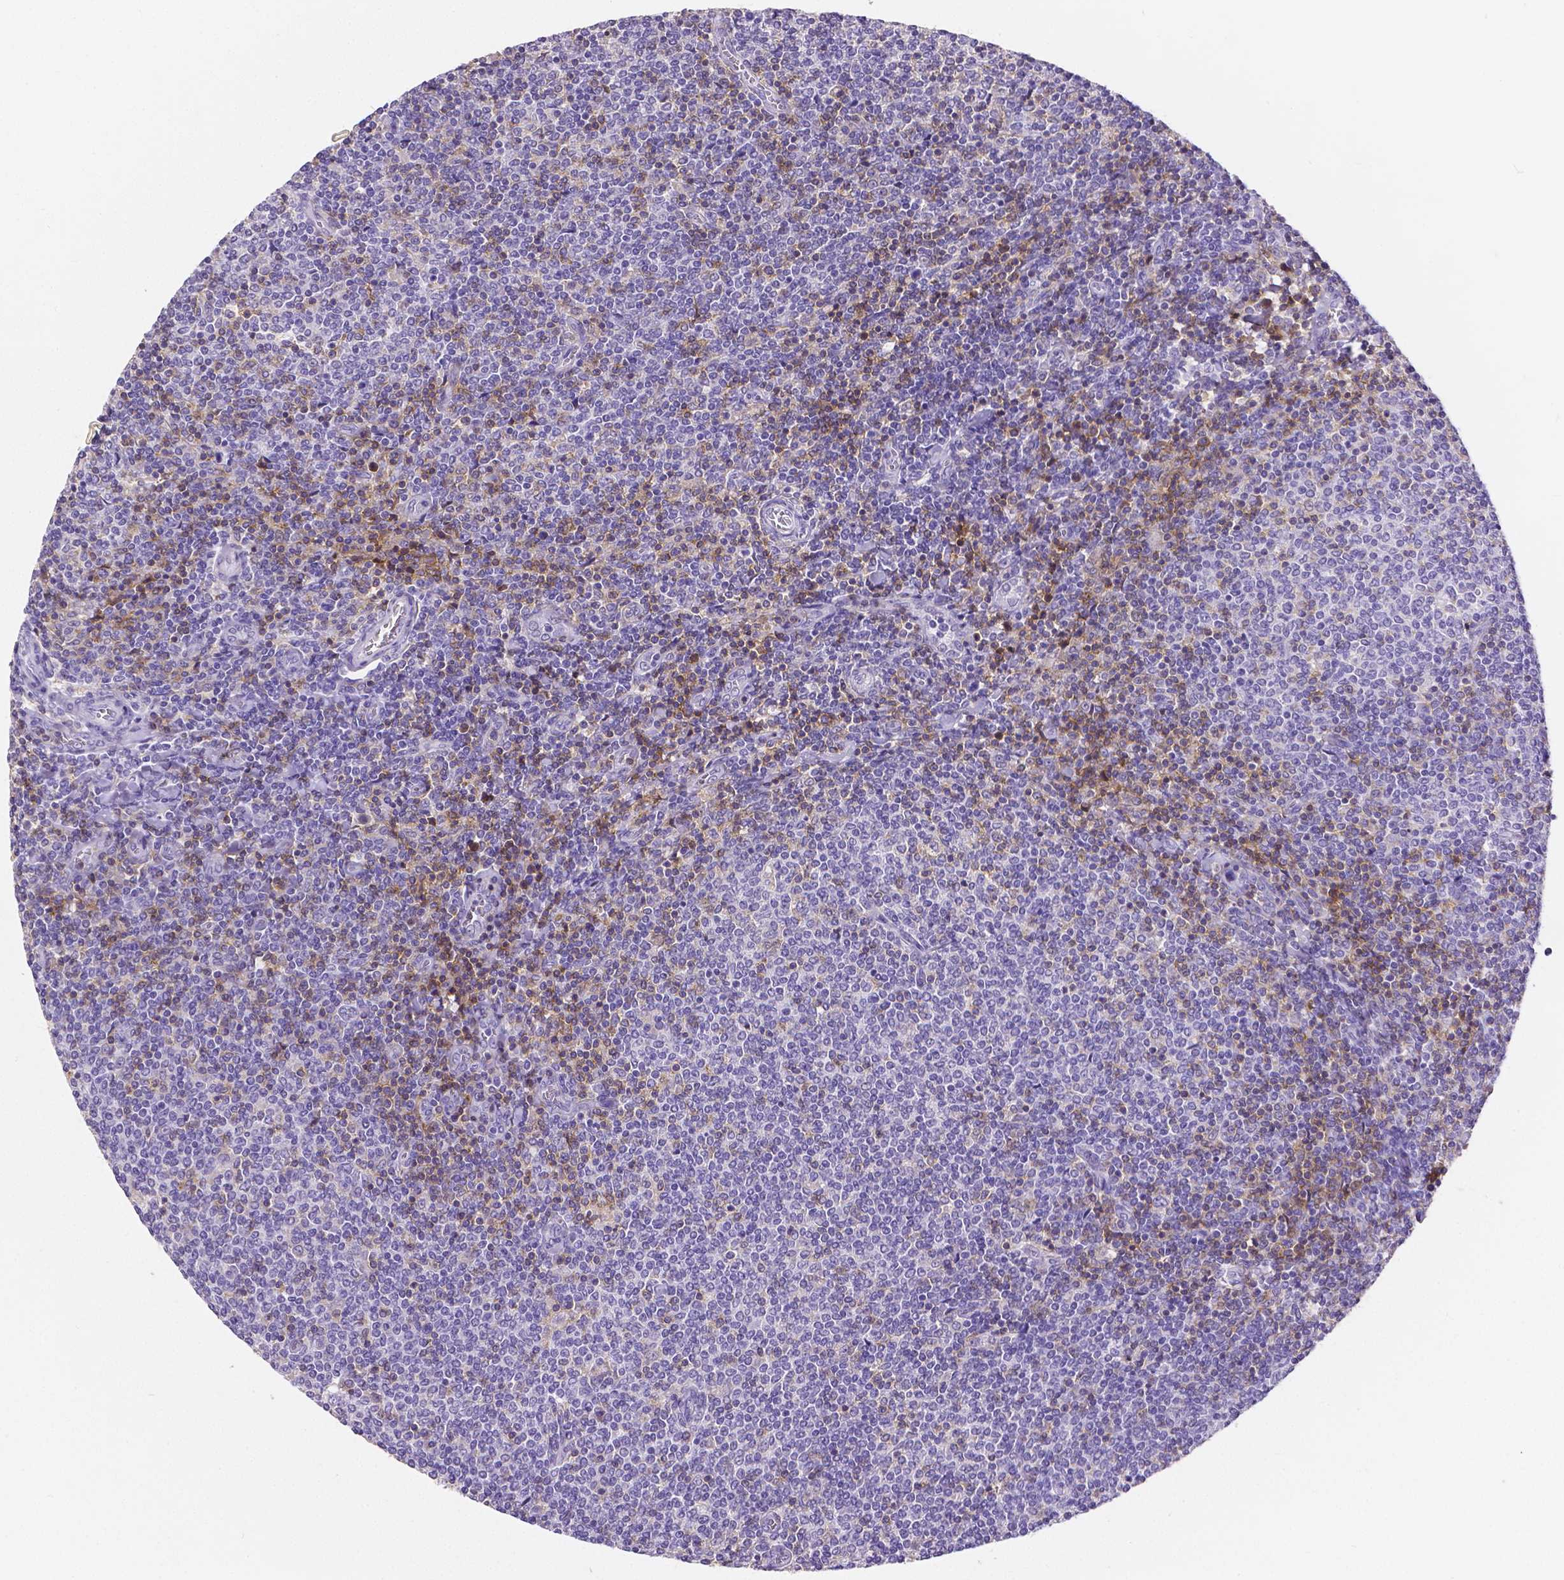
{"staining": {"intensity": "negative", "quantity": "none", "location": "none"}, "tissue": "lymphoma", "cell_type": "Tumor cells", "image_type": "cancer", "snomed": [{"axis": "morphology", "description": "Malignant lymphoma, non-Hodgkin's type, Low grade"}, {"axis": "topography", "description": "Lymph node"}], "caption": "Immunohistochemical staining of malignant lymphoma, non-Hodgkin's type (low-grade) shows no significant expression in tumor cells.", "gene": "CD4", "patient": {"sex": "male", "age": 52}}